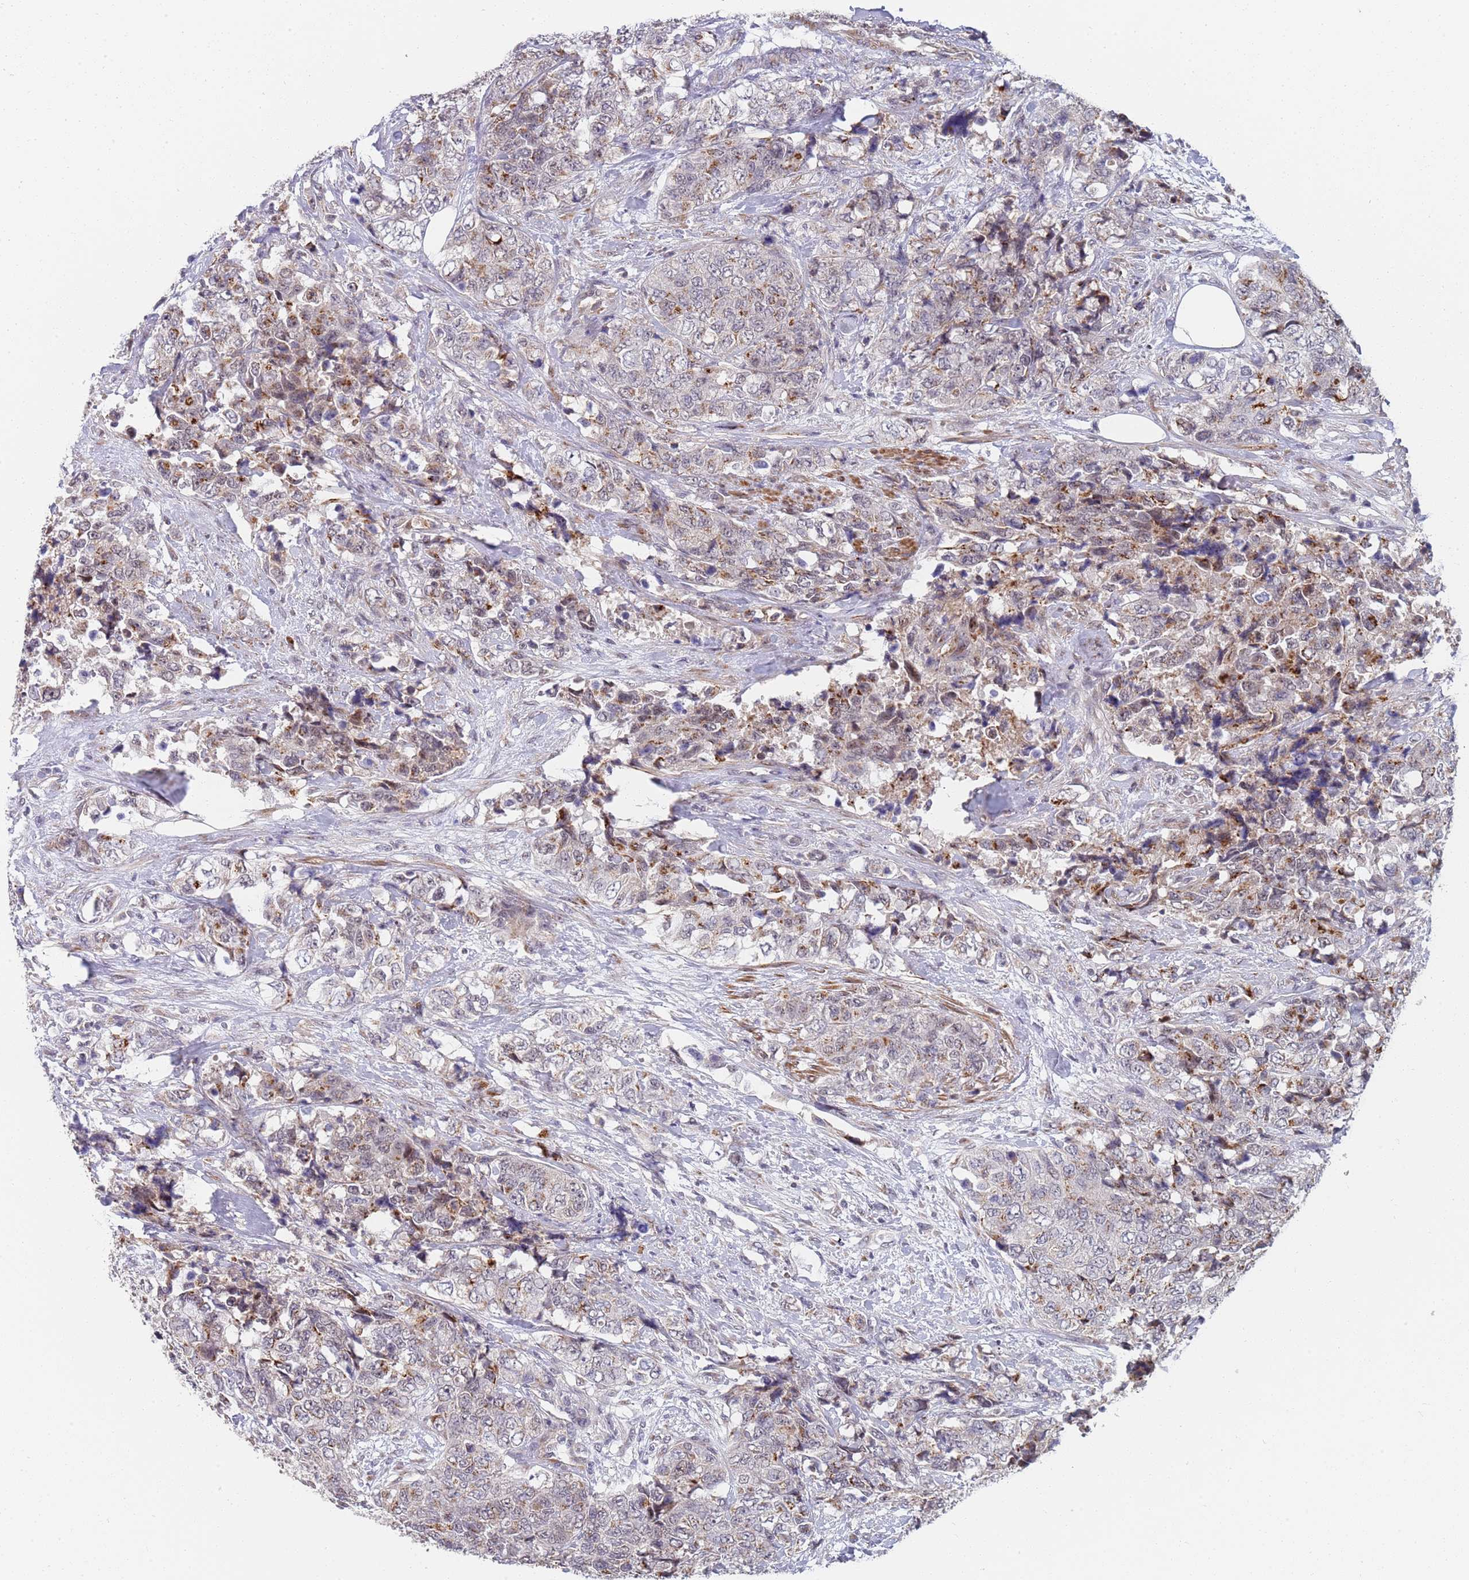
{"staining": {"intensity": "moderate", "quantity": "<25%", "location": "cytoplasmic/membranous"}, "tissue": "urothelial cancer", "cell_type": "Tumor cells", "image_type": "cancer", "snomed": [{"axis": "morphology", "description": "Urothelial carcinoma, High grade"}, {"axis": "topography", "description": "Urinary bladder"}], "caption": "A micrograph of high-grade urothelial carcinoma stained for a protein displays moderate cytoplasmic/membranous brown staining in tumor cells.", "gene": "B4GALT4", "patient": {"sex": "female", "age": 78}}